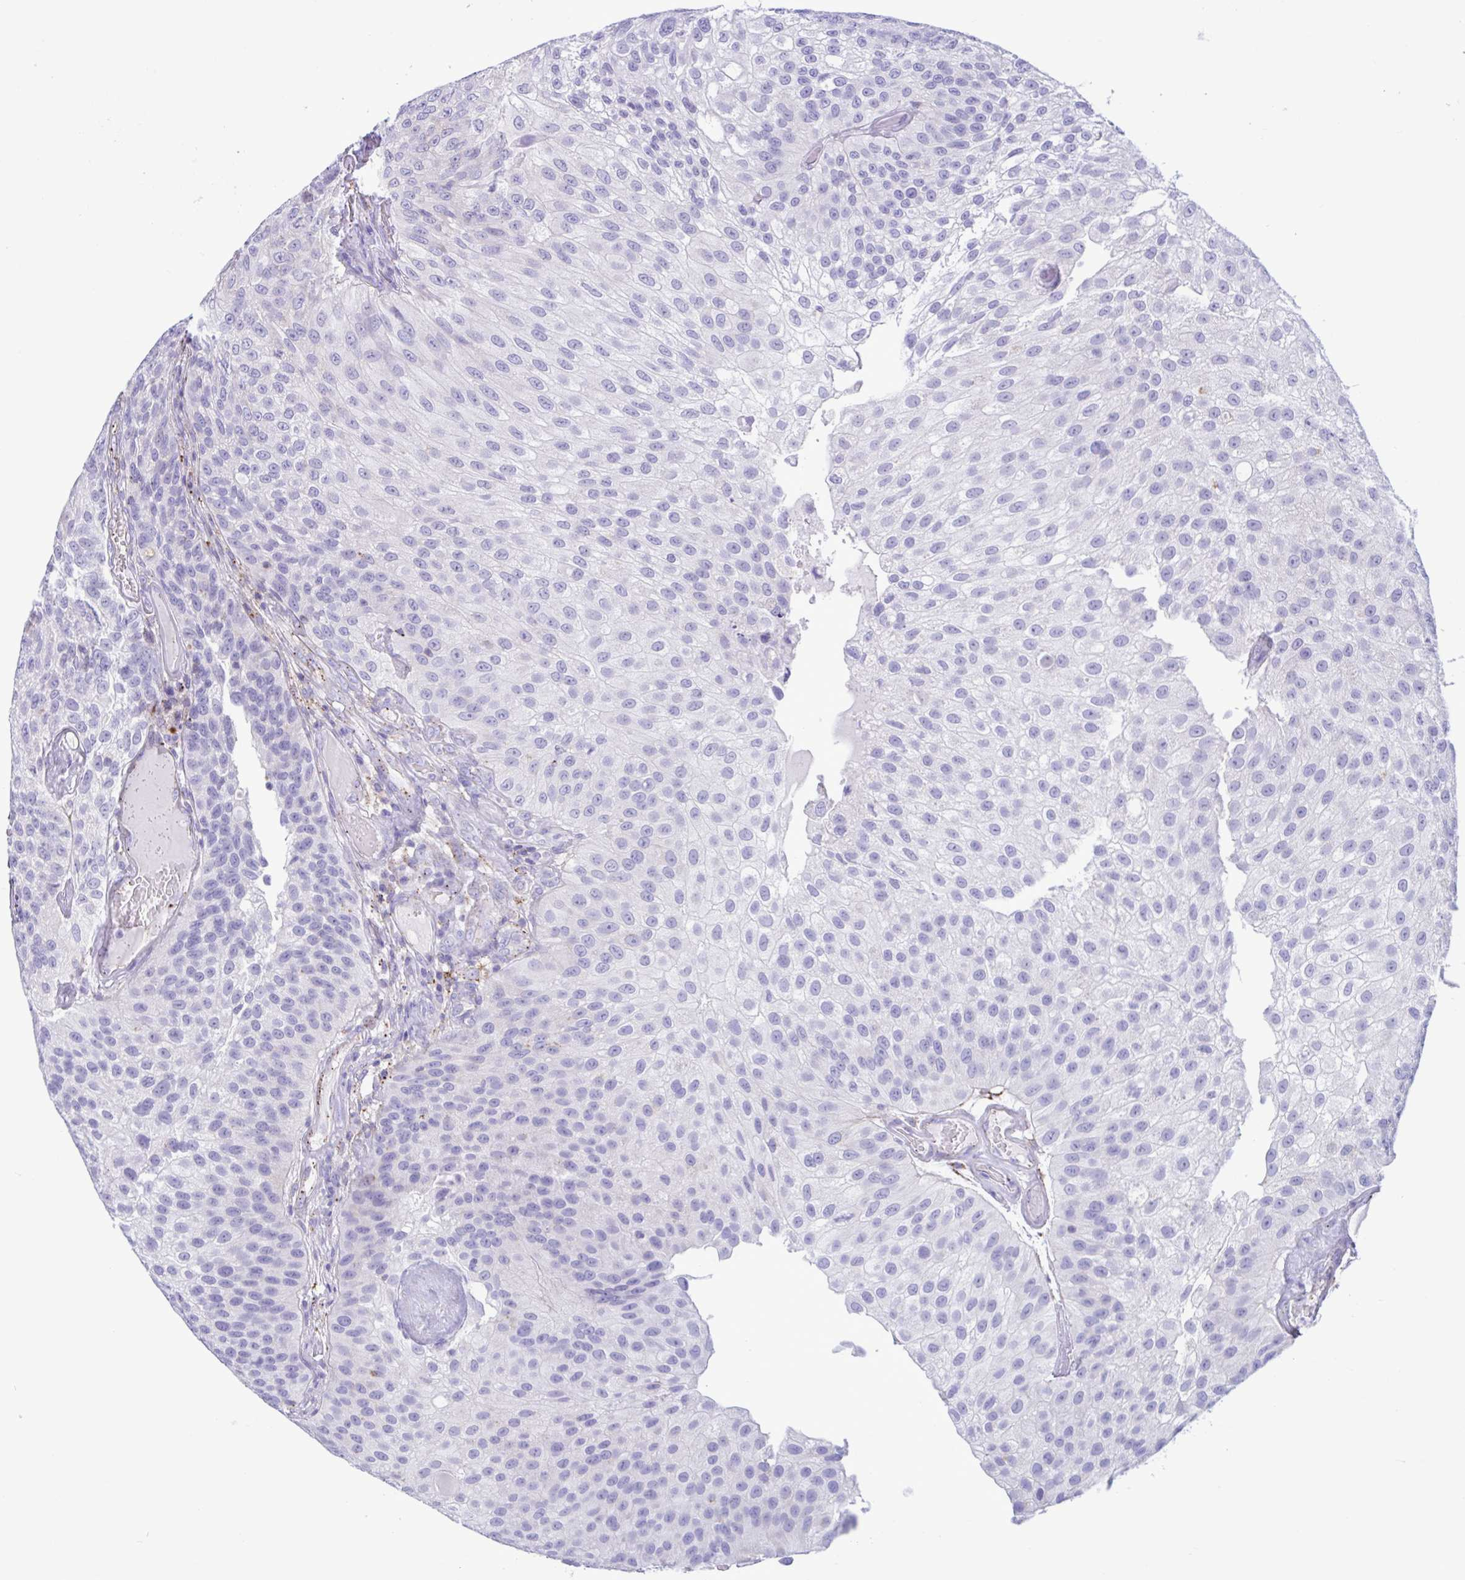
{"staining": {"intensity": "negative", "quantity": "none", "location": "none"}, "tissue": "urothelial cancer", "cell_type": "Tumor cells", "image_type": "cancer", "snomed": [{"axis": "morphology", "description": "Urothelial carcinoma, NOS"}, {"axis": "topography", "description": "Urinary bladder"}], "caption": "DAB immunohistochemical staining of transitional cell carcinoma exhibits no significant staining in tumor cells.", "gene": "XCL1", "patient": {"sex": "male", "age": 87}}